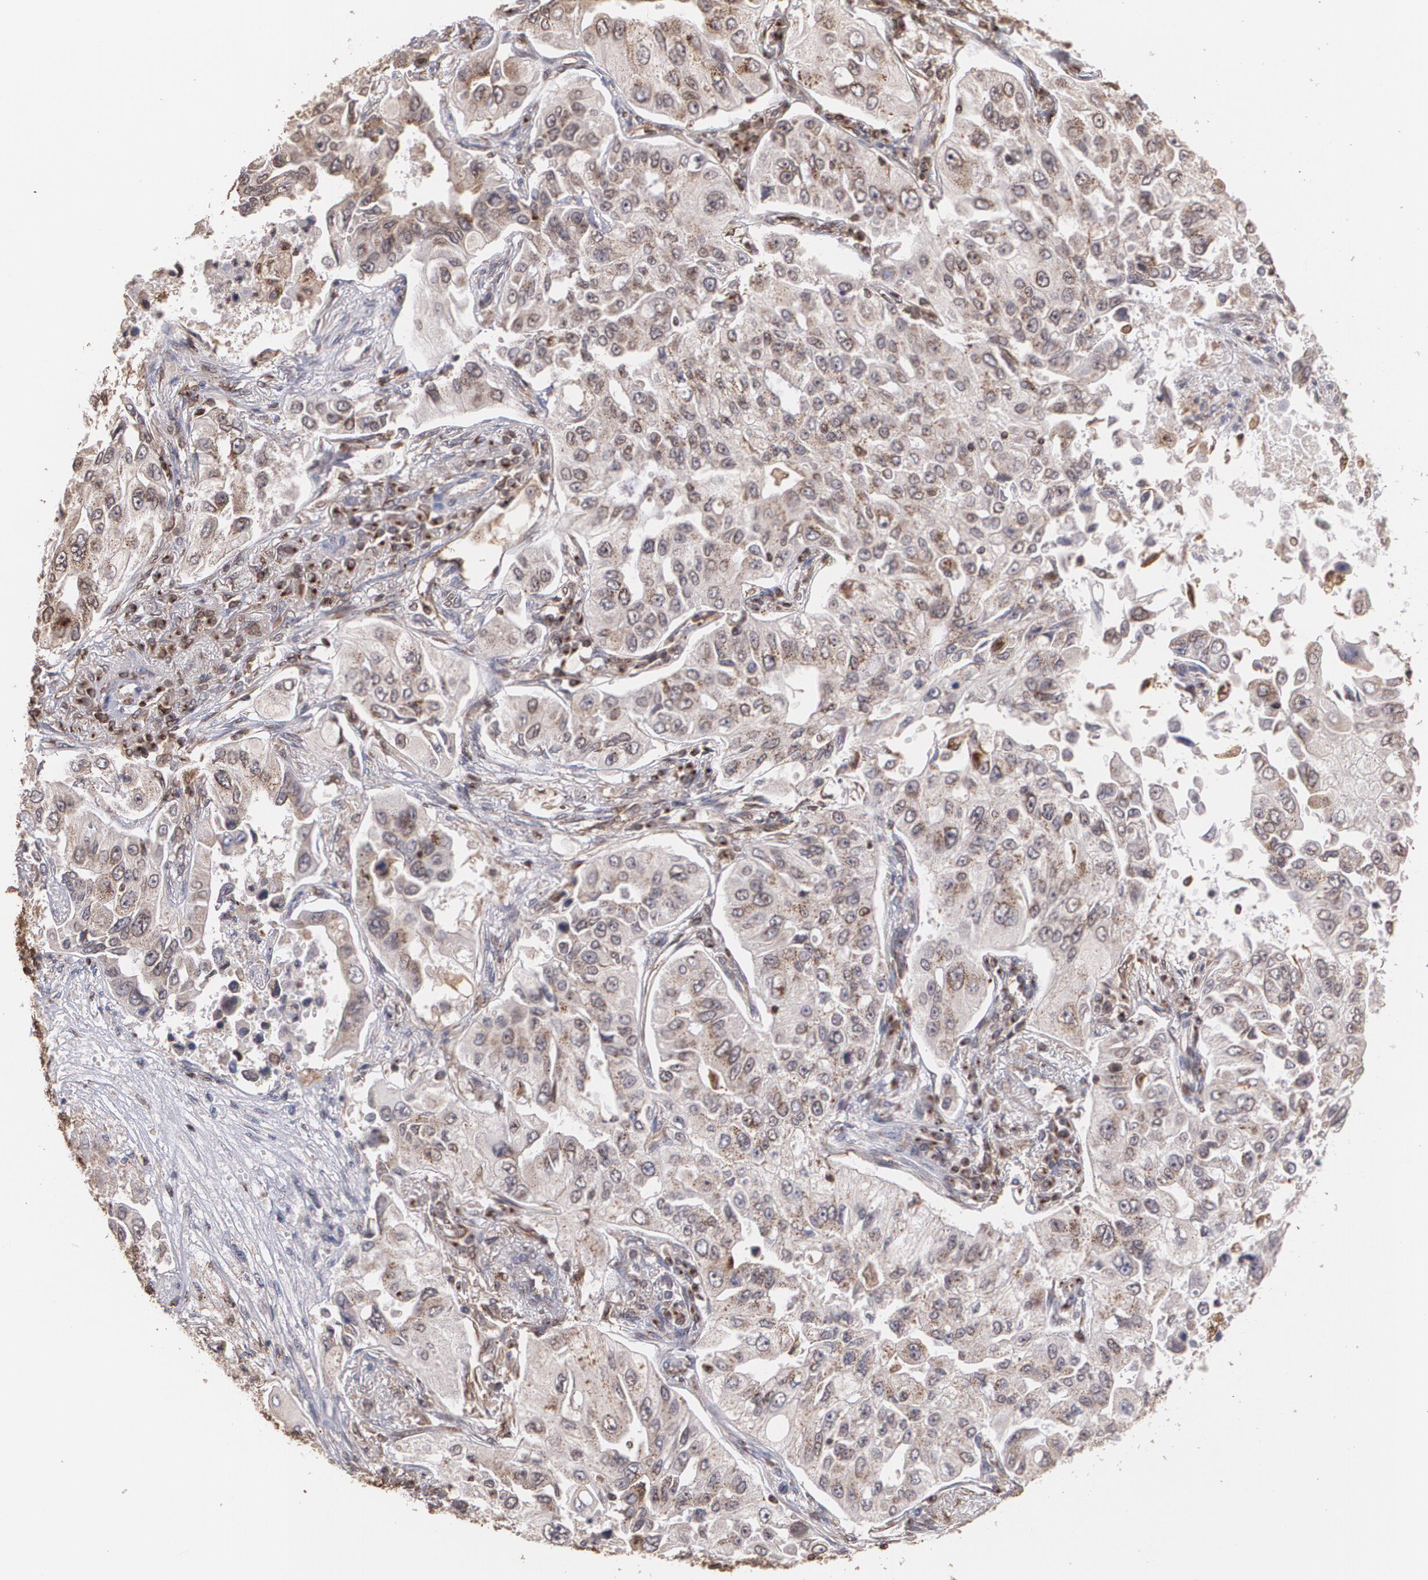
{"staining": {"intensity": "weak", "quantity": "25%-75%", "location": "cytoplasmic/membranous"}, "tissue": "lung cancer", "cell_type": "Tumor cells", "image_type": "cancer", "snomed": [{"axis": "morphology", "description": "Adenocarcinoma, NOS"}, {"axis": "topography", "description": "Lung"}], "caption": "An image of lung cancer stained for a protein demonstrates weak cytoplasmic/membranous brown staining in tumor cells.", "gene": "TRIP11", "patient": {"sex": "male", "age": 84}}